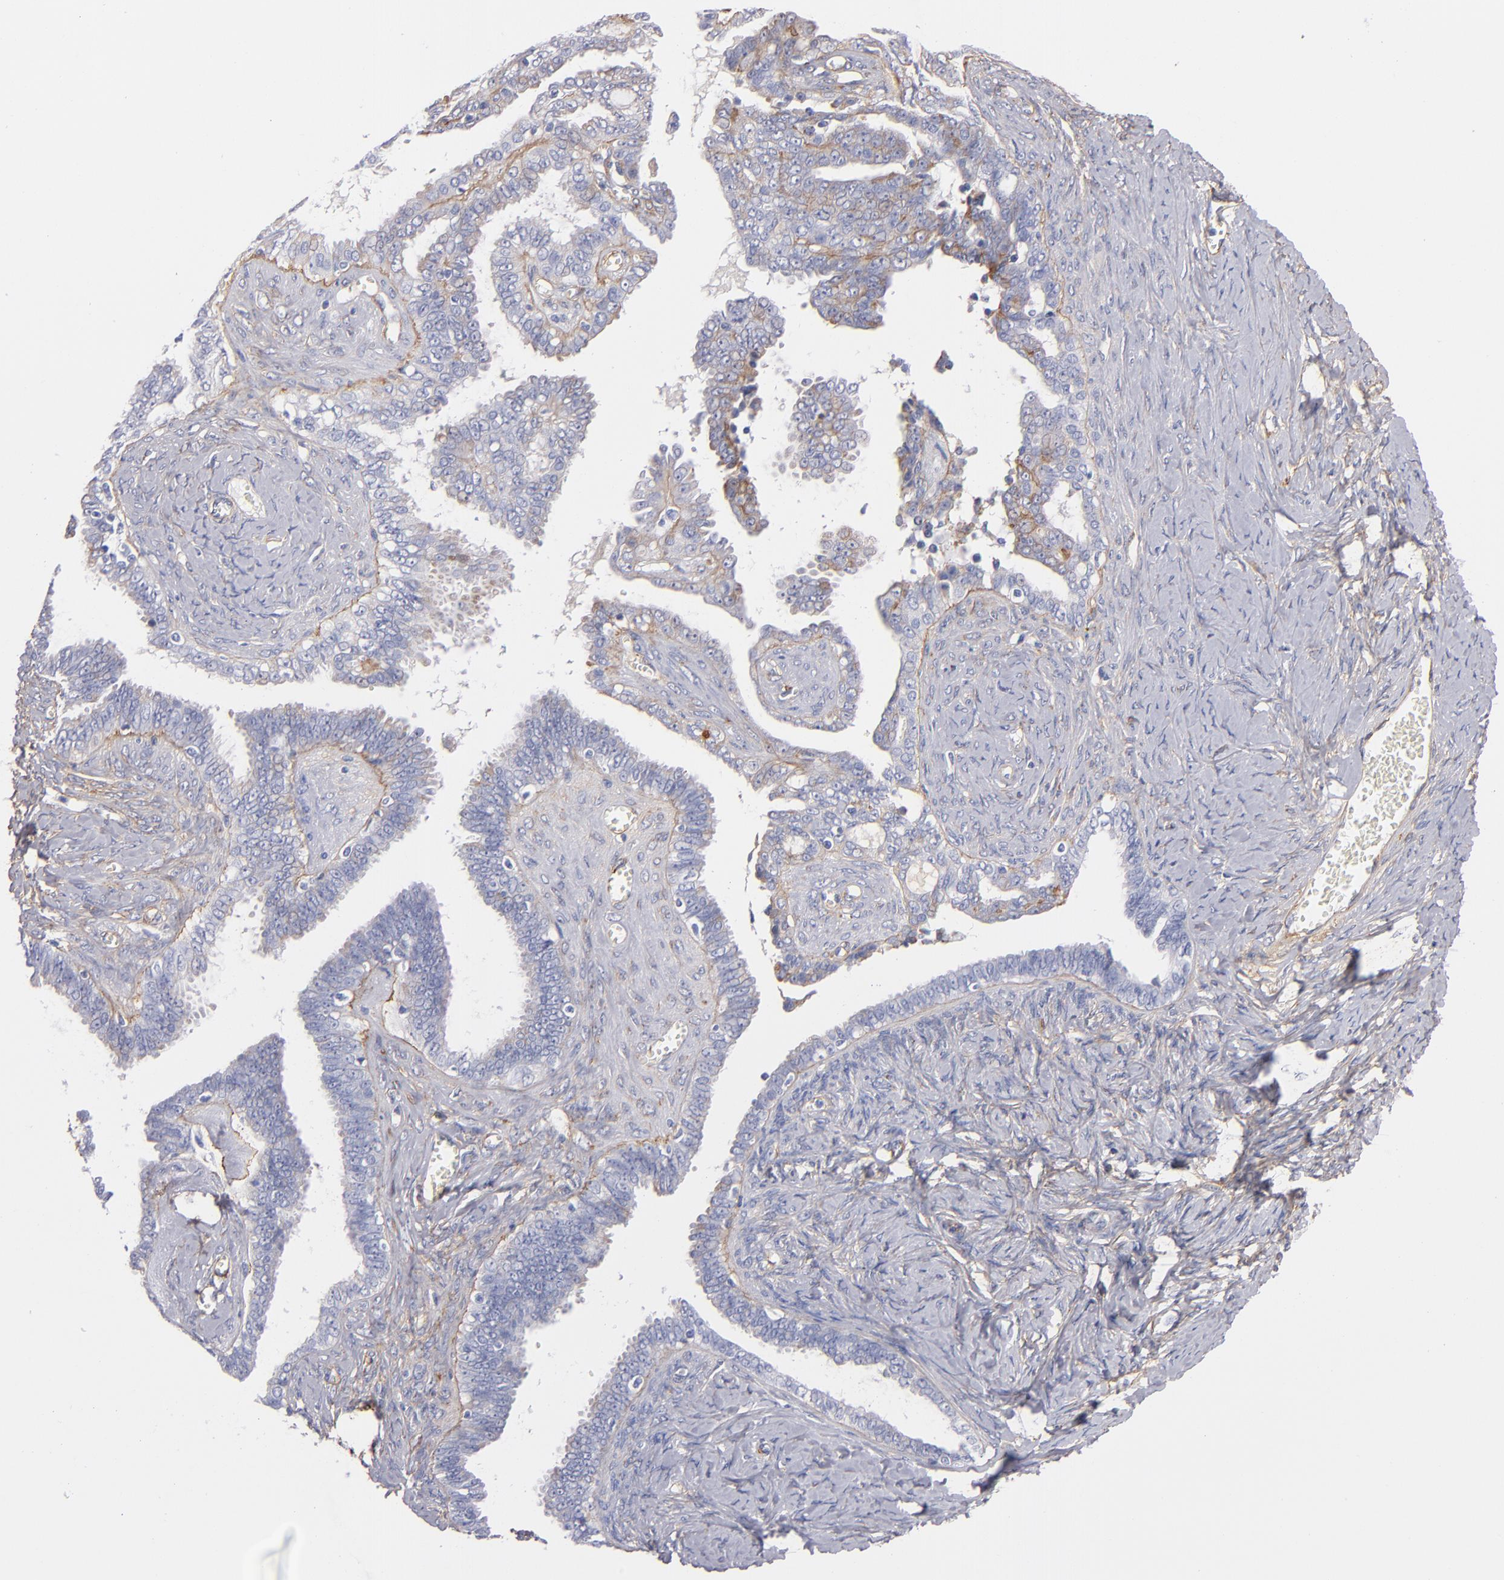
{"staining": {"intensity": "weak", "quantity": "<25%", "location": "cytoplasmic/membranous"}, "tissue": "ovarian cancer", "cell_type": "Tumor cells", "image_type": "cancer", "snomed": [{"axis": "morphology", "description": "Cystadenocarcinoma, serous, NOS"}, {"axis": "topography", "description": "Ovary"}], "caption": "IHC of human ovarian cancer (serous cystadenocarcinoma) reveals no staining in tumor cells.", "gene": "LAMC1", "patient": {"sex": "female", "age": 71}}